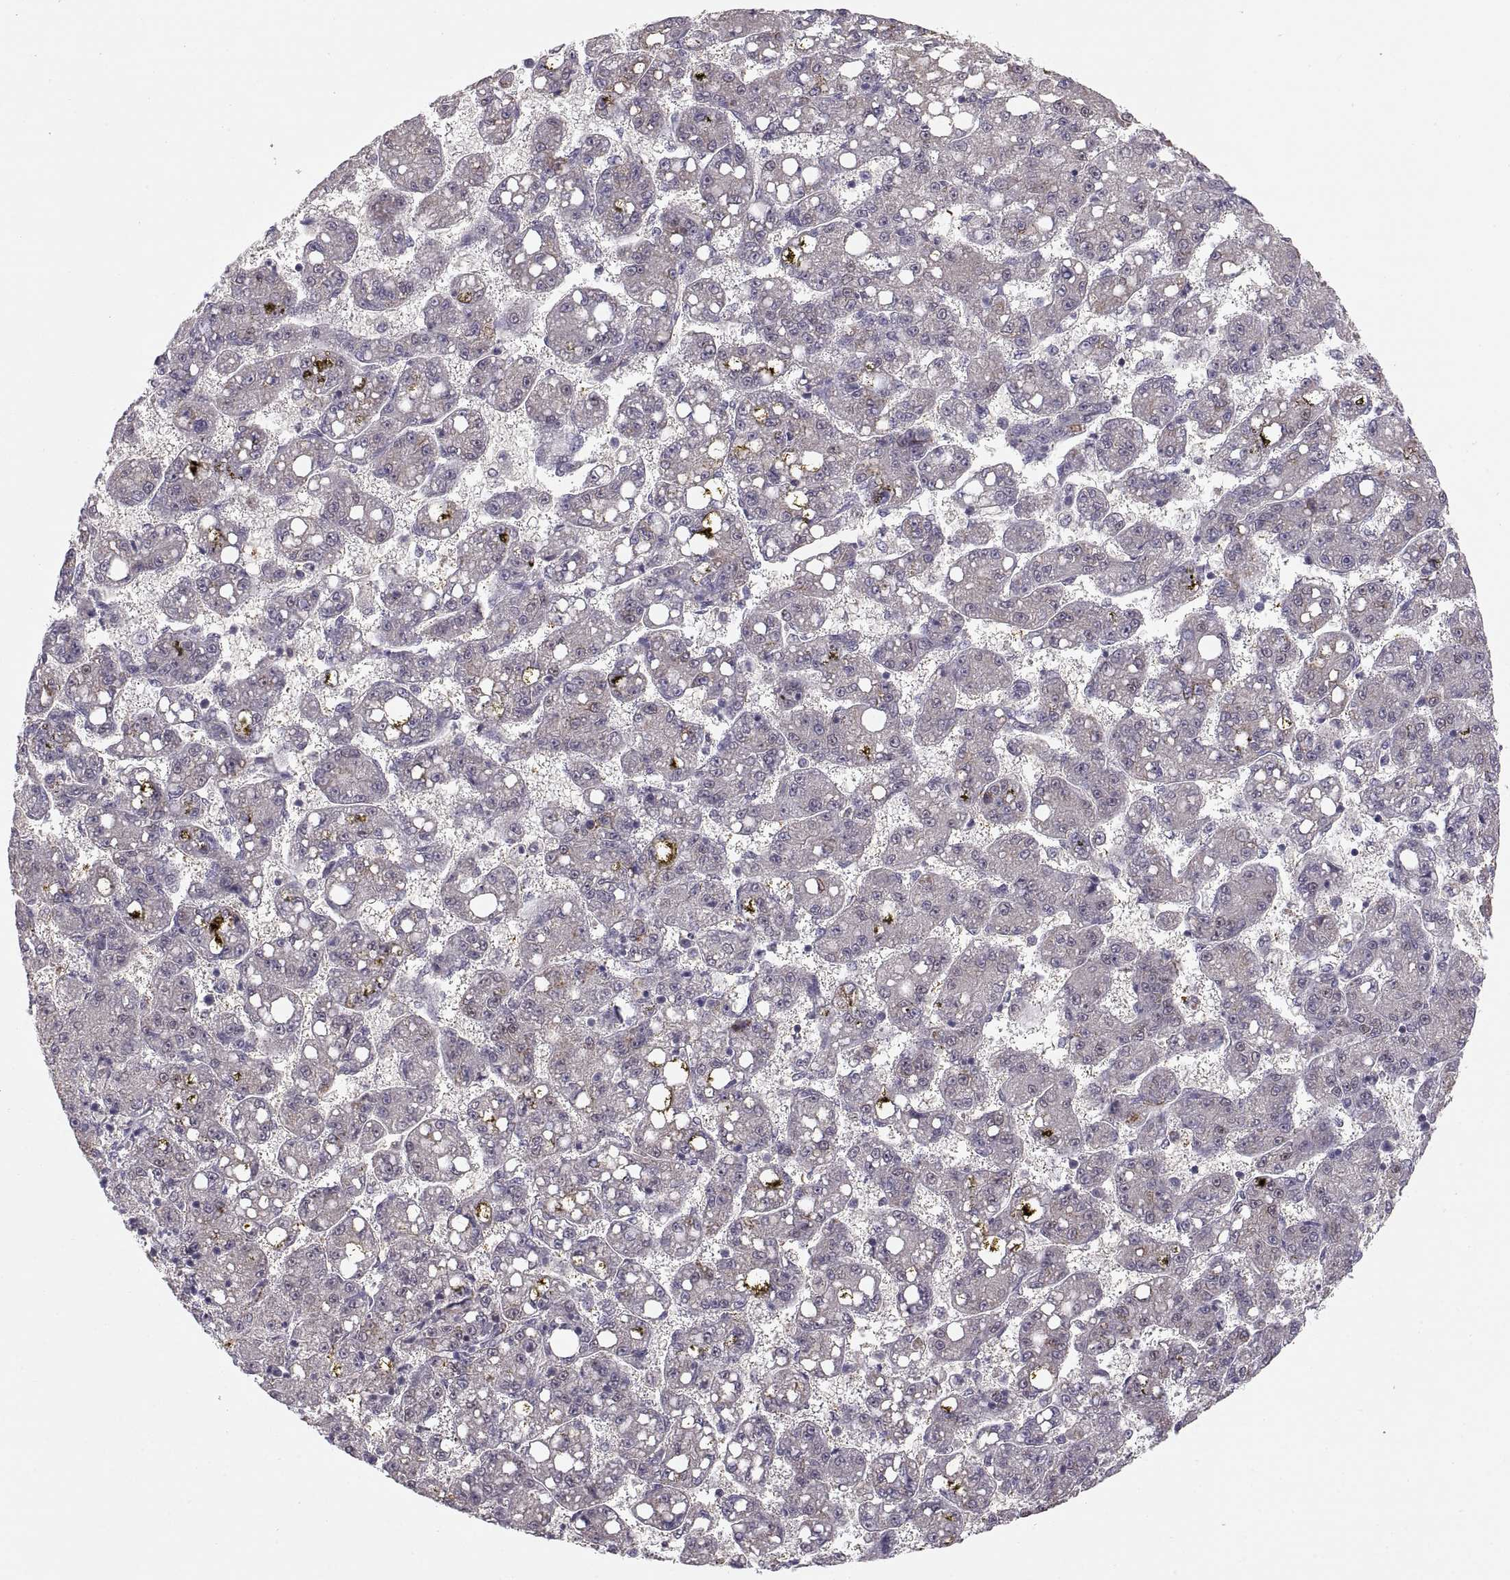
{"staining": {"intensity": "negative", "quantity": "none", "location": "none"}, "tissue": "liver cancer", "cell_type": "Tumor cells", "image_type": "cancer", "snomed": [{"axis": "morphology", "description": "Carcinoma, Hepatocellular, NOS"}, {"axis": "topography", "description": "Liver"}], "caption": "IHC histopathology image of human liver hepatocellular carcinoma stained for a protein (brown), which demonstrates no expression in tumor cells. (Stains: DAB (3,3'-diaminobenzidine) immunohistochemistry with hematoxylin counter stain, Microscopy: brightfield microscopy at high magnification).", "gene": "COL9A3", "patient": {"sex": "female", "age": 65}}